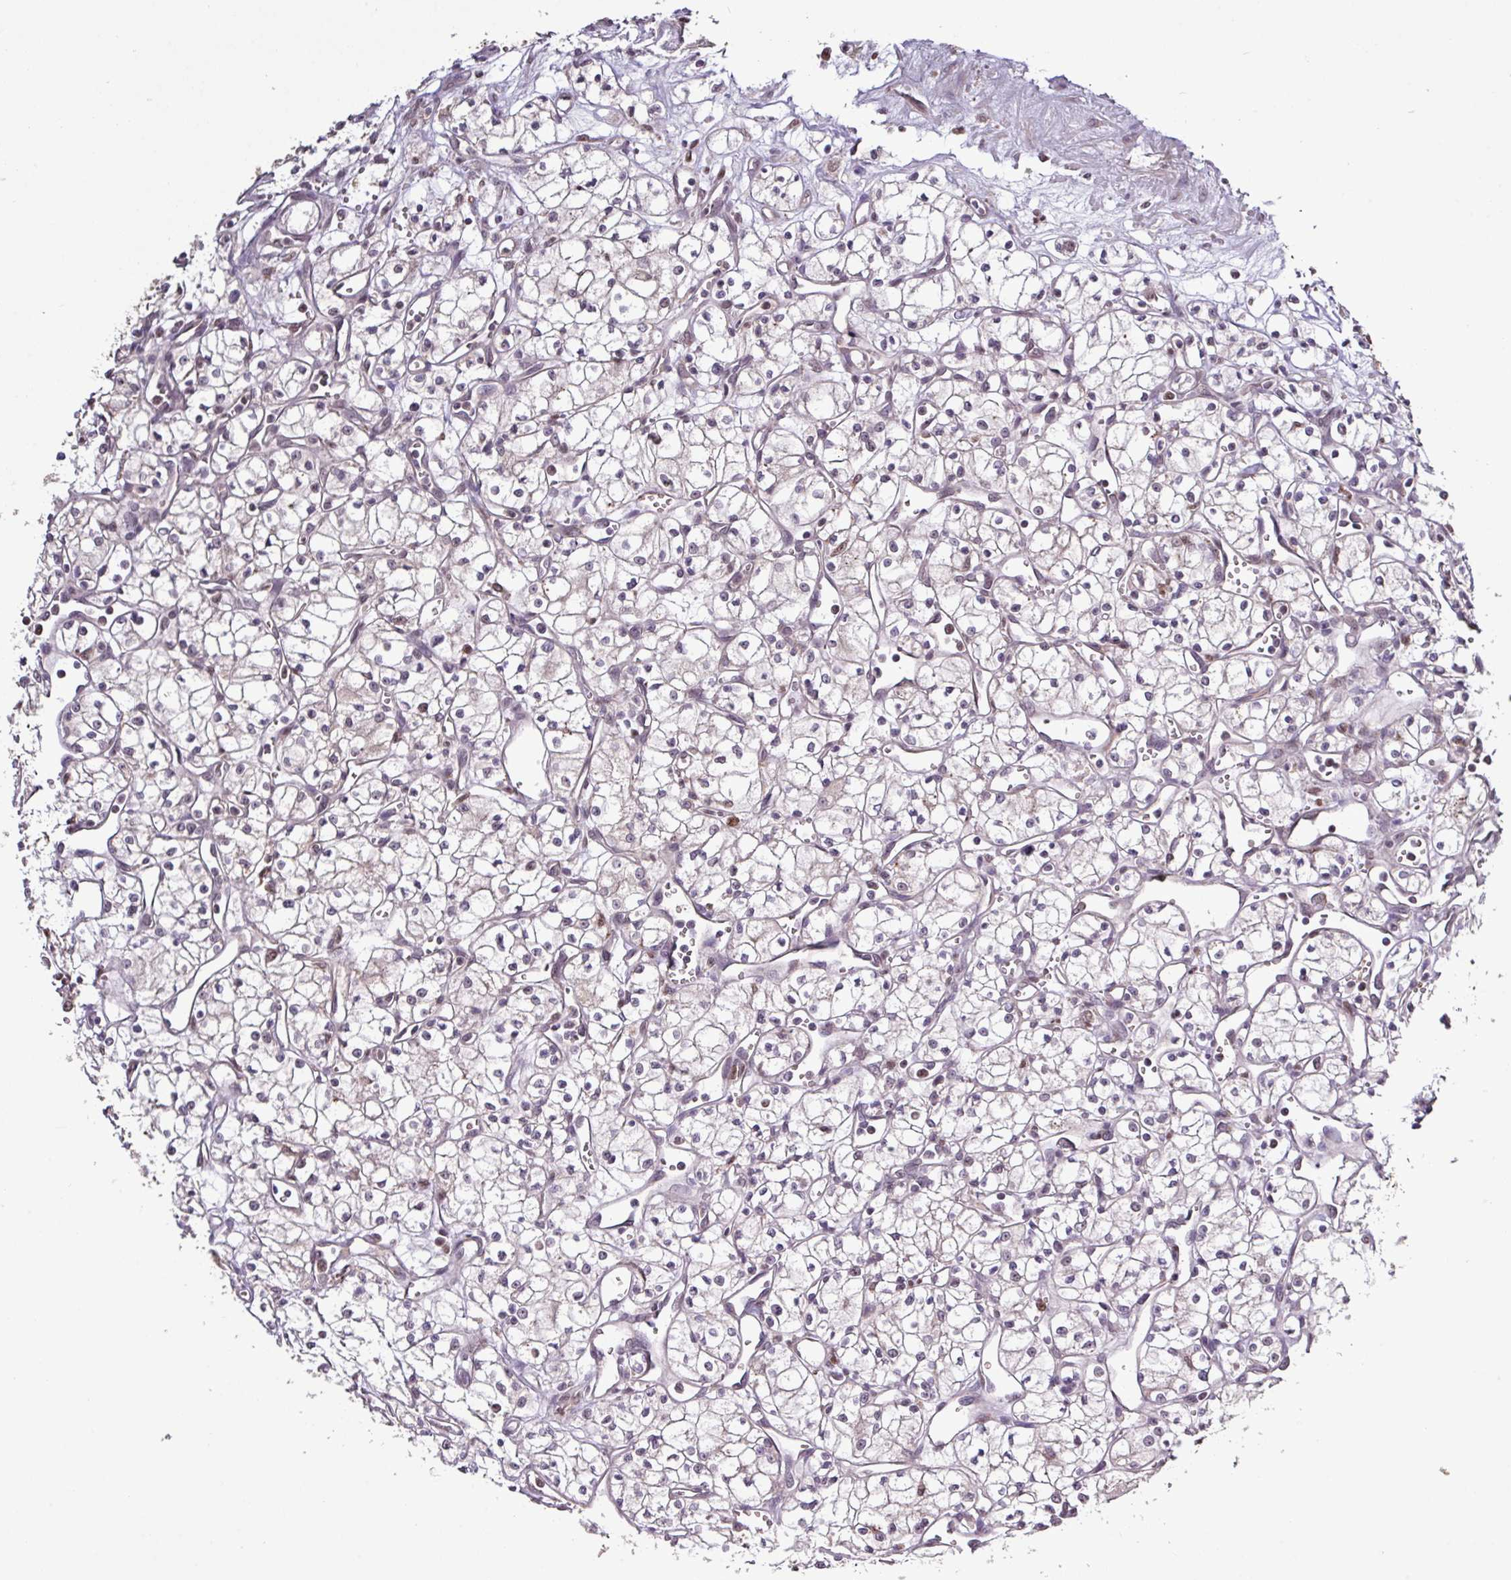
{"staining": {"intensity": "negative", "quantity": "none", "location": "none"}, "tissue": "renal cancer", "cell_type": "Tumor cells", "image_type": "cancer", "snomed": [{"axis": "morphology", "description": "Adenocarcinoma, NOS"}, {"axis": "topography", "description": "Kidney"}], "caption": "There is no significant staining in tumor cells of renal cancer.", "gene": "SKIC2", "patient": {"sex": "male", "age": 59}}